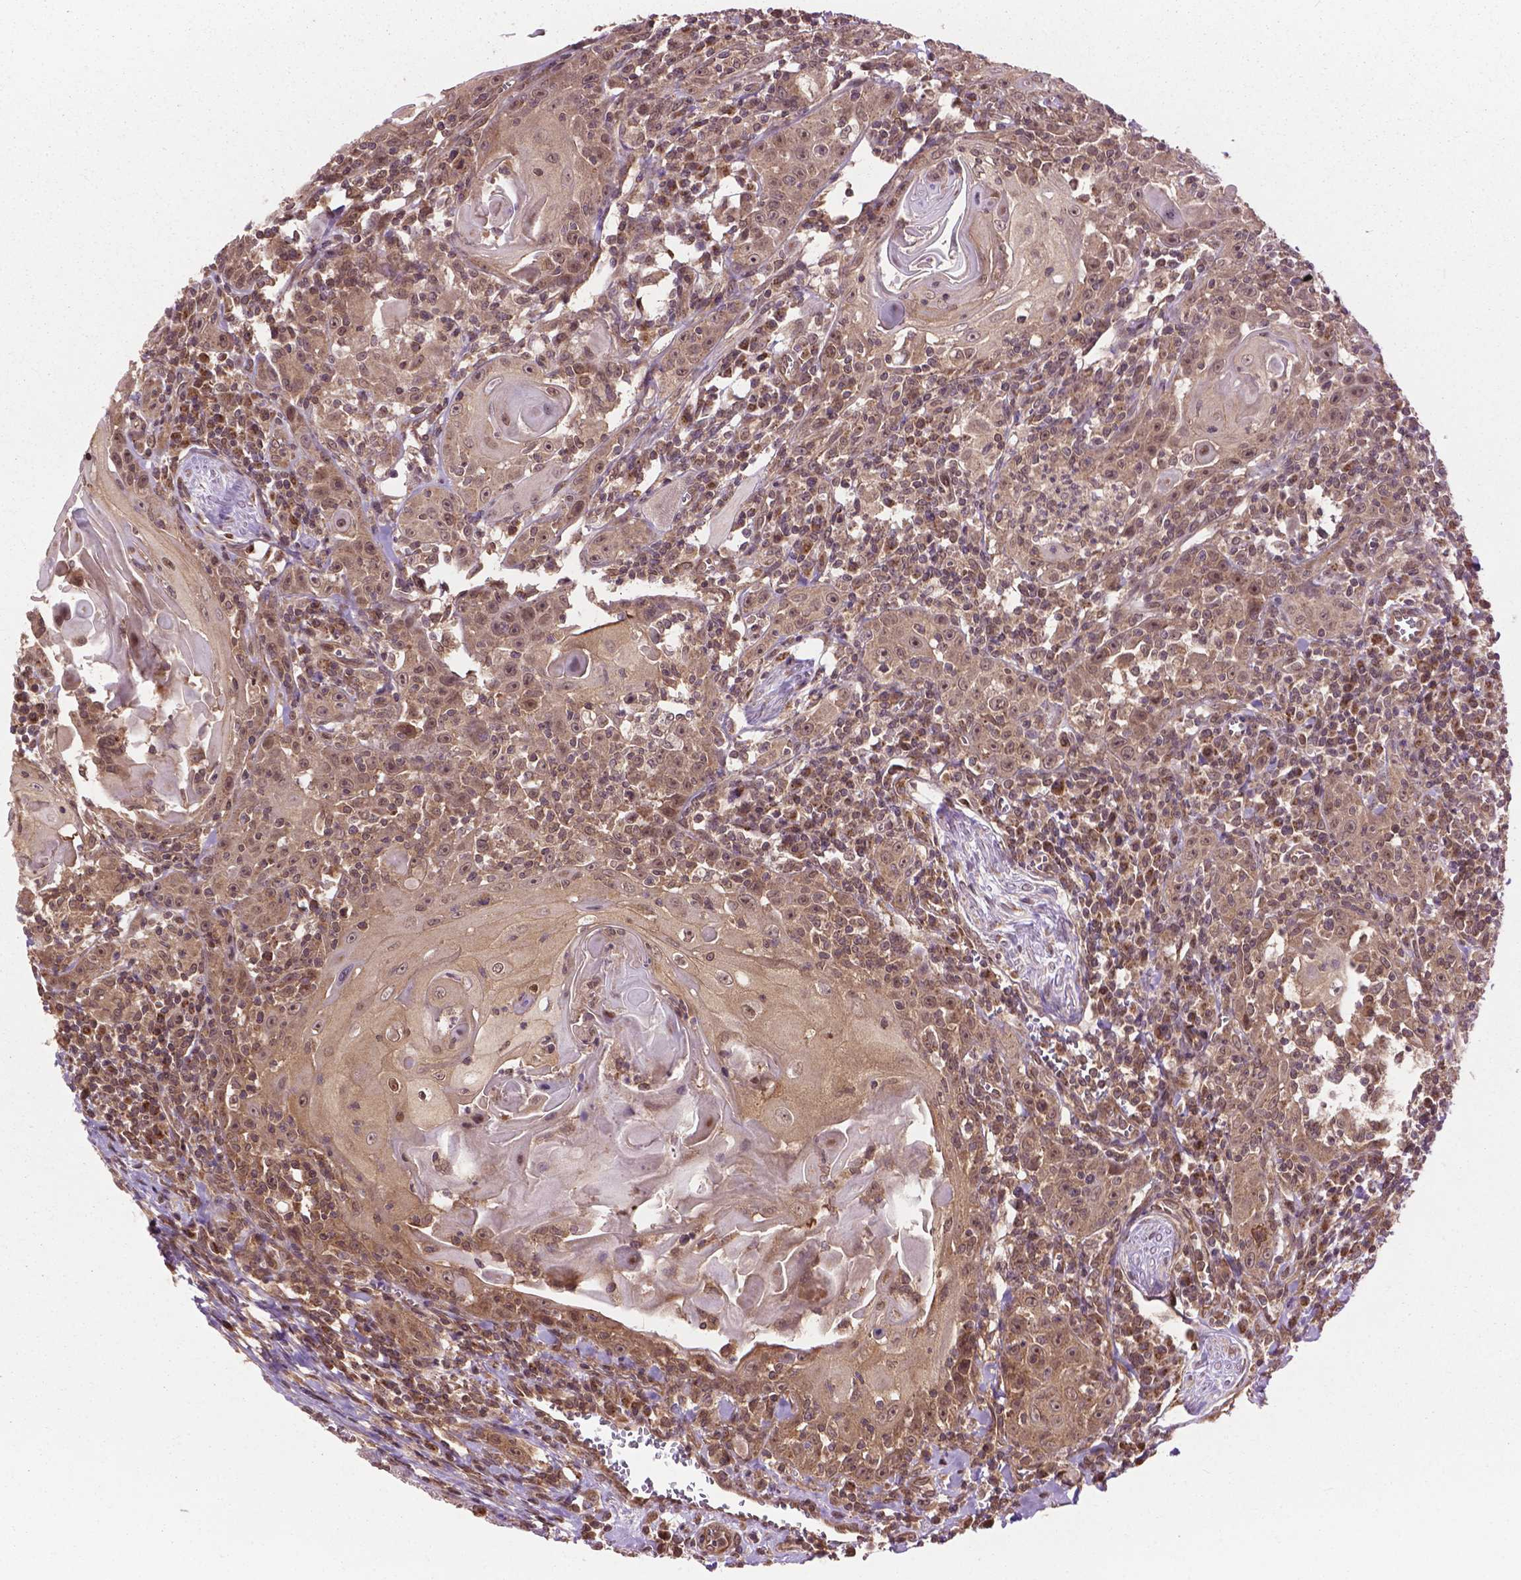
{"staining": {"intensity": "weak", "quantity": ">75%", "location": "cytoplasmic/membranous,nuclear"}, "tissue": "head and neck cancer", "cell_type": "Tumor cells", "image_type": "cancer", "snomed": [{"axis": "morphology", "description": "Squamous cell carcinoma, NOS"}, {"axis": "topography", "description": "Head-Neck"}], "caption": "High-magnification brightfield microscopy of squamous cell carcinoma (head and neck) stained with DAB (3,3'-diaminobenzidine) (brown) and counterstained with hematoxylin (blue). tumor cells exhibit weak cytoplasmic/membranous and nuclear expression is appreciated in approximately>75% of cells.", "gene": "PPP1CB", "patient": {"sex": "male", "age": 52}}